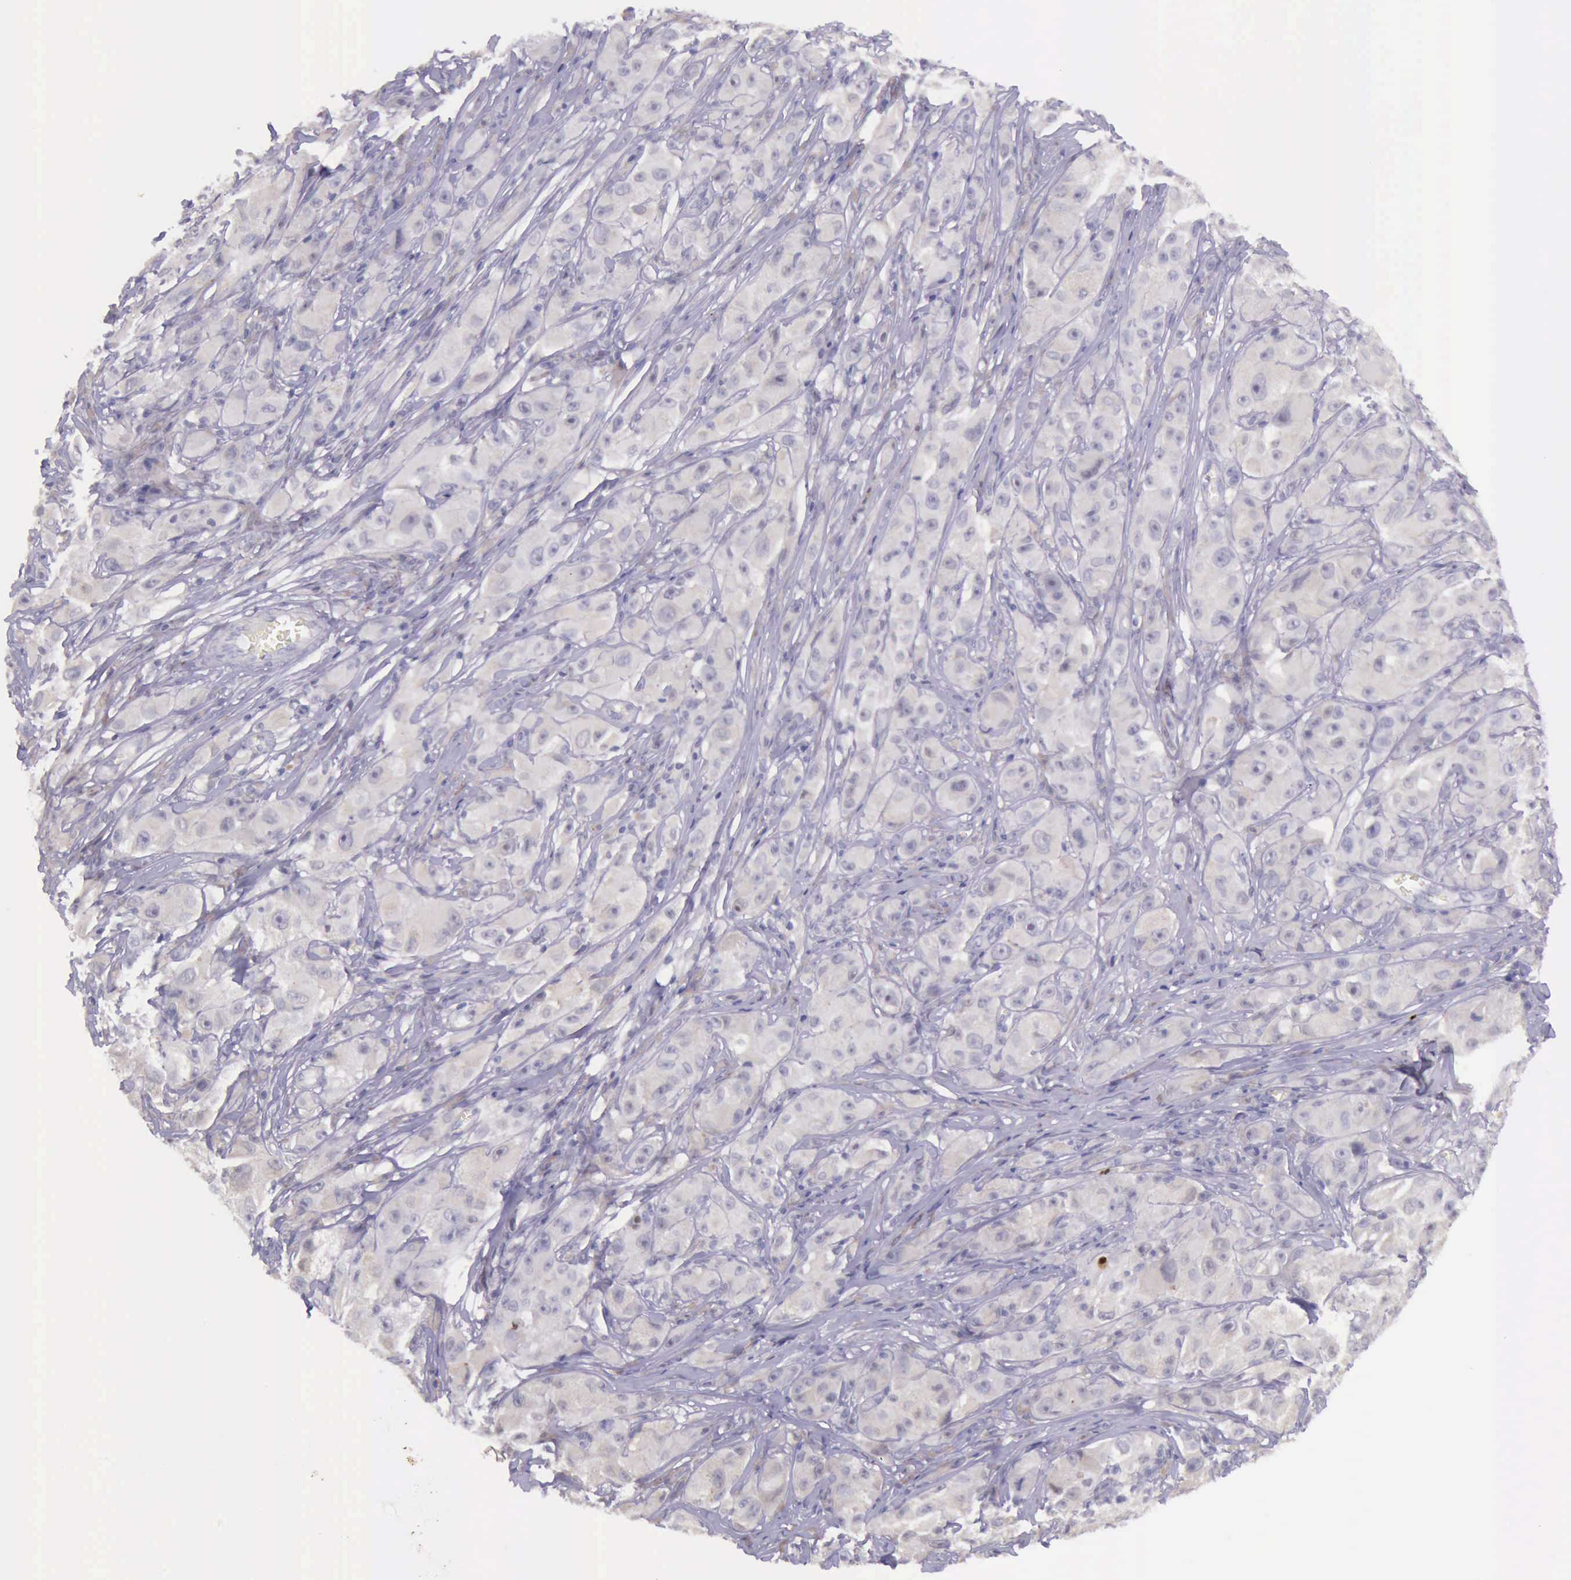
{"staining": {"intensity": "weak", "quantity": "25%-75%", "location": "cytoplasmic/membranous"}, "tissue": "melanoma", "cell_type": "Tumor cells", "image_type": "cancer", "snomed": [{"axis": "morphology", "description": "Malignant melanoma, NOS"}, {"axis": "topography", "description": "Skin"}], "caption": "Tumor cells exhibit low levels of weak cytoplasmic/membranous positivity in about 25%-75% of cells in malignant melanoma.", "gene": "PARP1", "patient": {"sex": "male", "age": 56}}